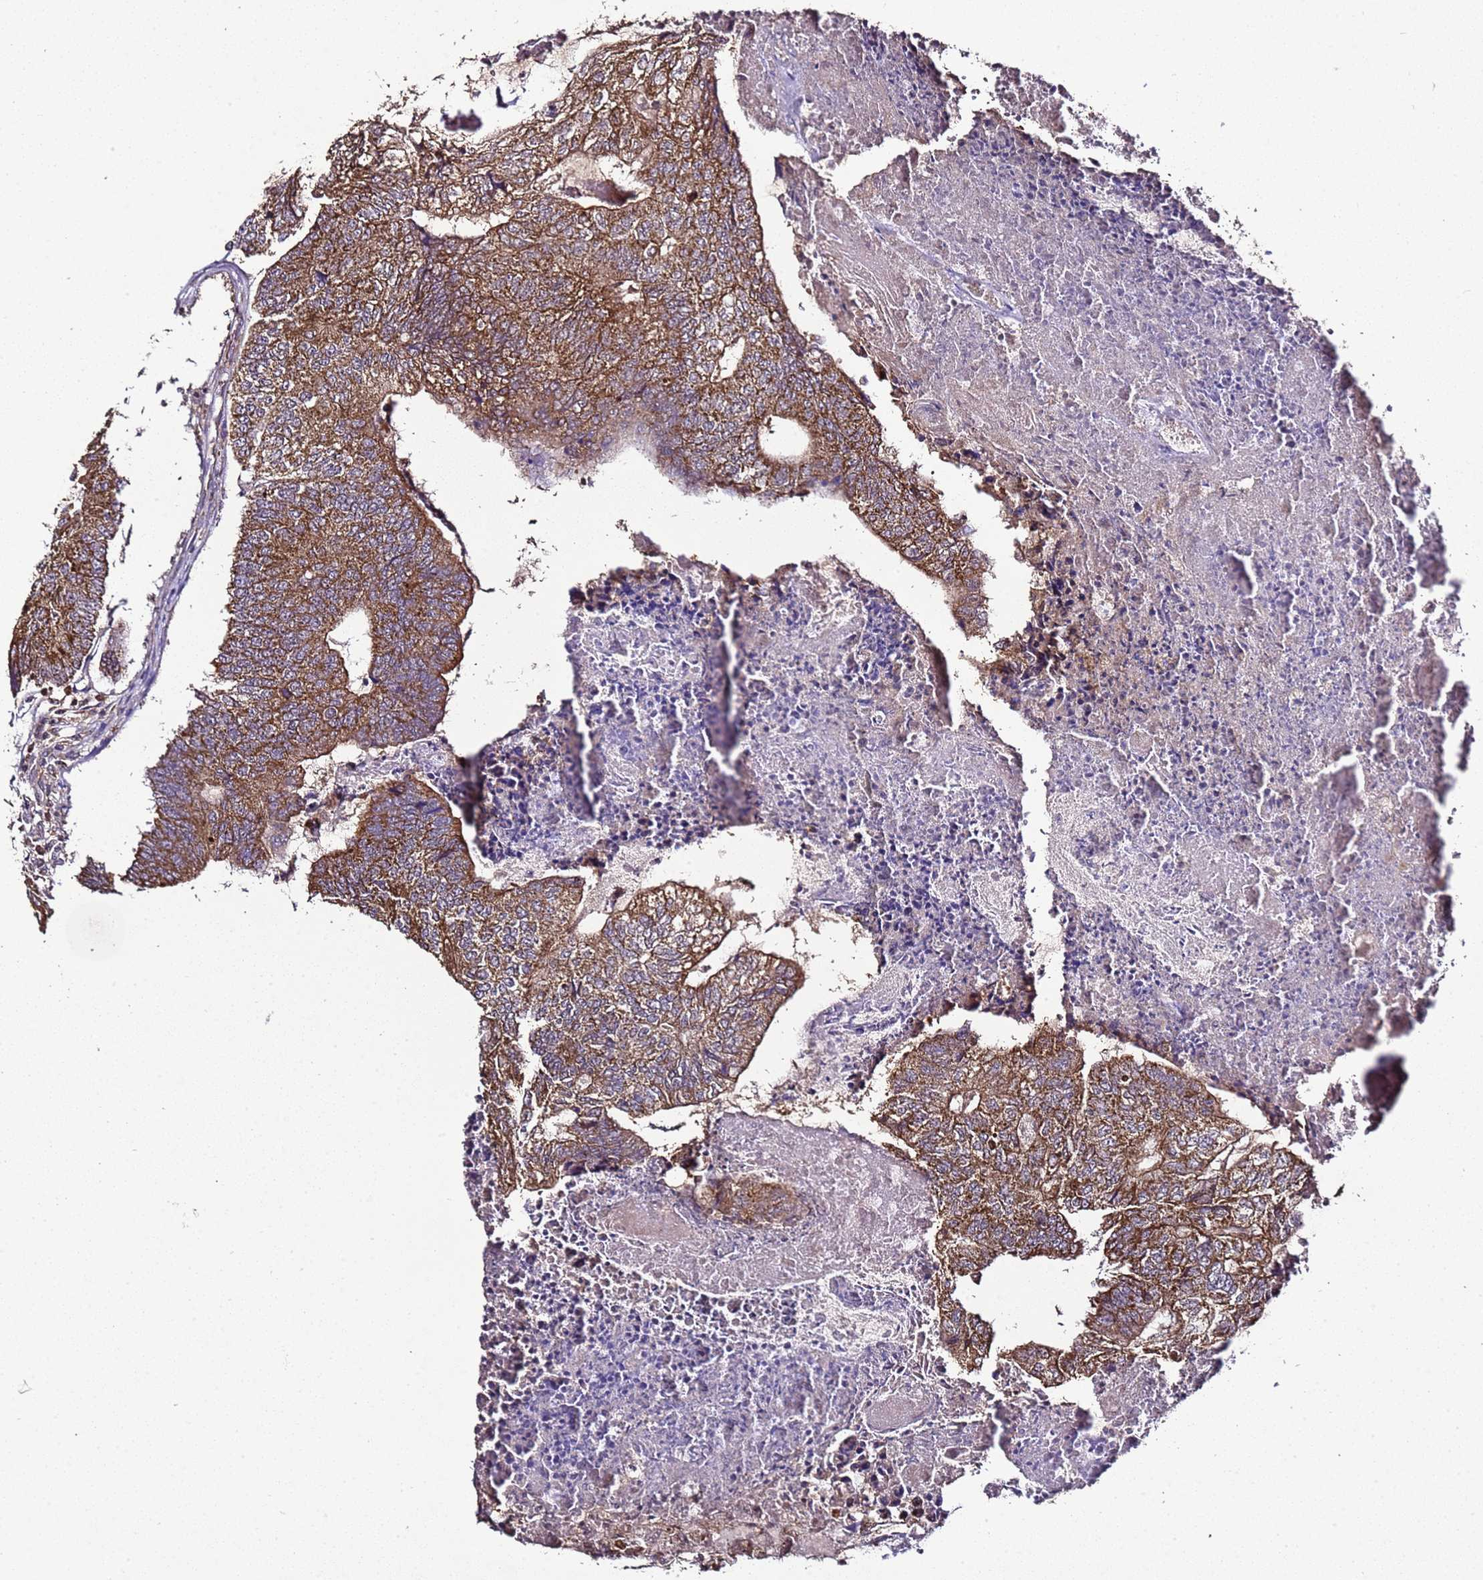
{"staining": {"intensity": "strong", "quantity": ">75%", "location": "cytoplasmic/membranous"}, "tissue": "colorectal cancer", "cell_type": "Tumor cells", "image_type": "cancer", "snomed": [{"axis": "morphology", "description": "Adenocarcinoma, NOS"}, {"axis": "topography", "description": "Colon"}], "caption": "About >75% of tumor cells in human adenocarcinoma (colorectal) demonstrate strong cytoplasmic/membranous protein expression as visualized by brown immunohistochemical staining.", "gene": "HSPBAP1", "patient": {"sex": "female", "age": 67}}